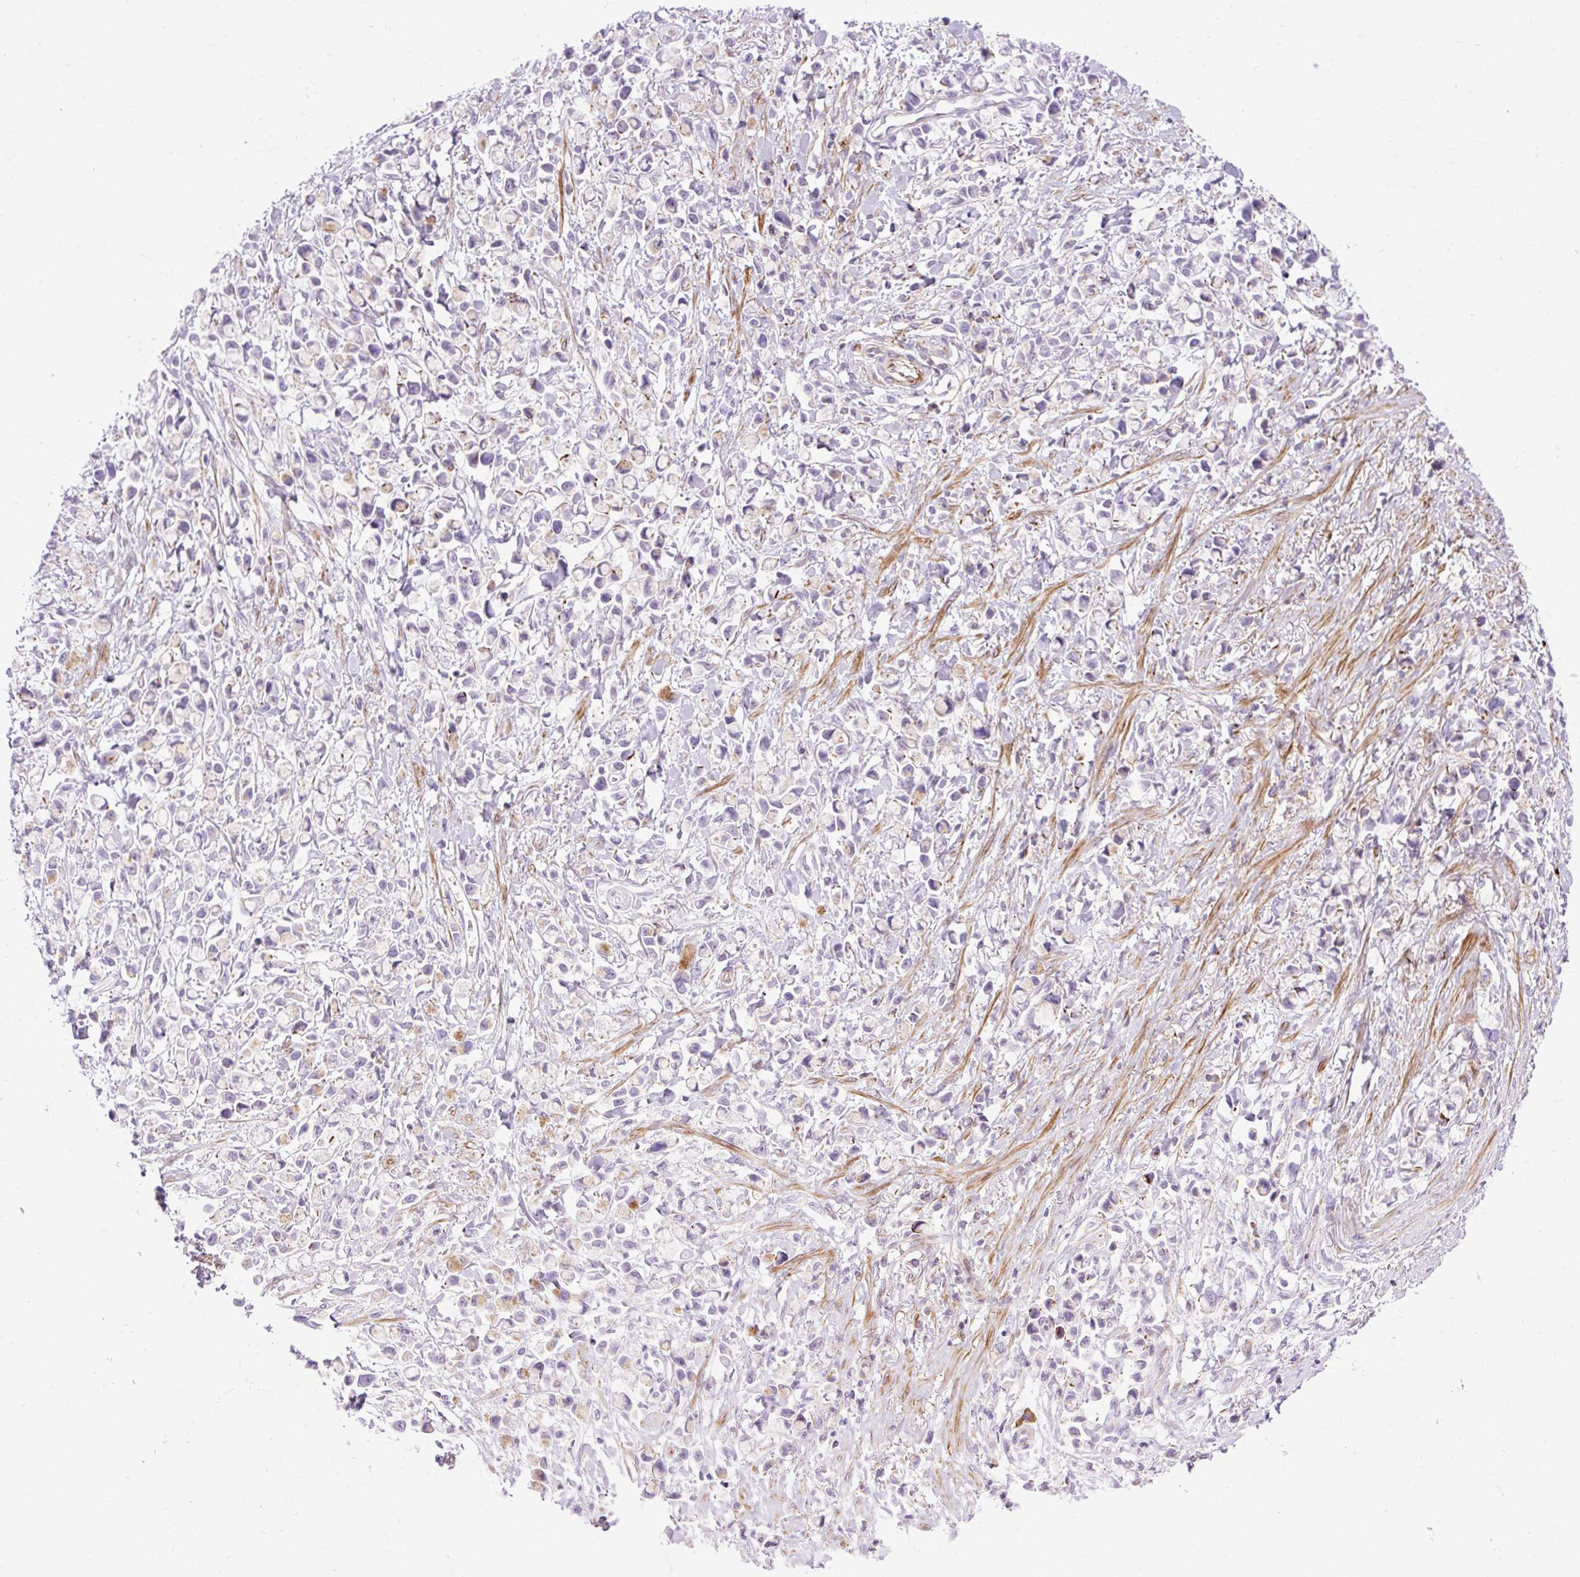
{"staining": {"intensity": "negative", "quantity": "none", "location": "none"}, "tissue": "stomach cancer", "cell_type": "Tumor cells", "image_type": "cancer", "snomed": [{"axis": "morphology", "description": "Adenocarcinoma, NOS"}, {"axis": "topography", "description": "Stomach"}], "caption": "The histopathology image displays no staining of tumor cells in stomach cancer.", "gene": "CORO7-PAM16", "patient": {"sex": "female", "age": 81}}